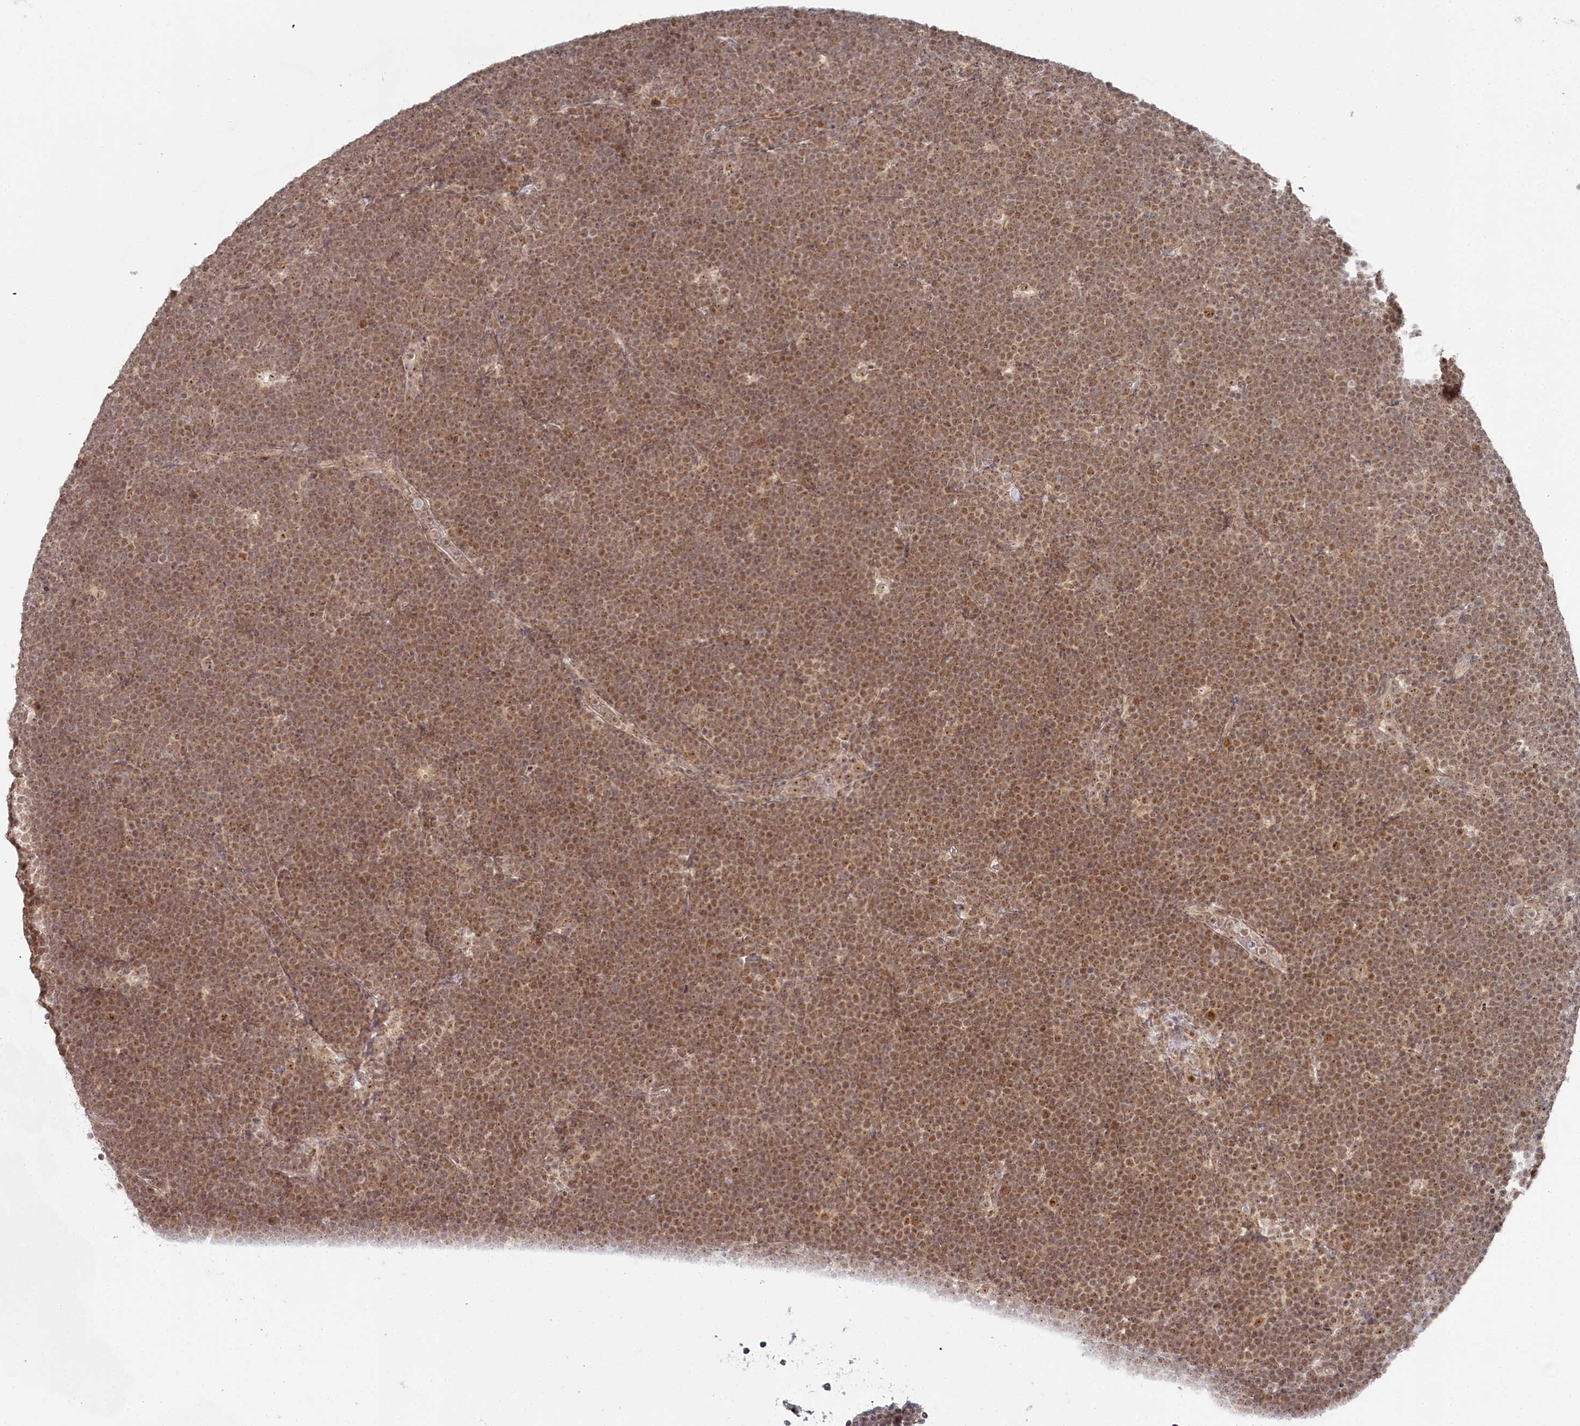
{"staining": {"intensity": "moderate", "quantity": ">75%", "location": "nuclear"}, "tissue": "lymphoma", "cell_type": "Tumor cells", "image_type": "cancer", "snomed": [{"axis": "morphology", "description": "Malignant lymphoma, non-Hodgkin's type, High grade"}, {"axis": "topography", "description": "Lymph node"}], "caption": "Protein staining demonstrates moderate nuclear expression in about >75% of tumor cells in lymphoma.", "gene": "EXOSC1", "patient": {"sex": "male", "age": 13}}